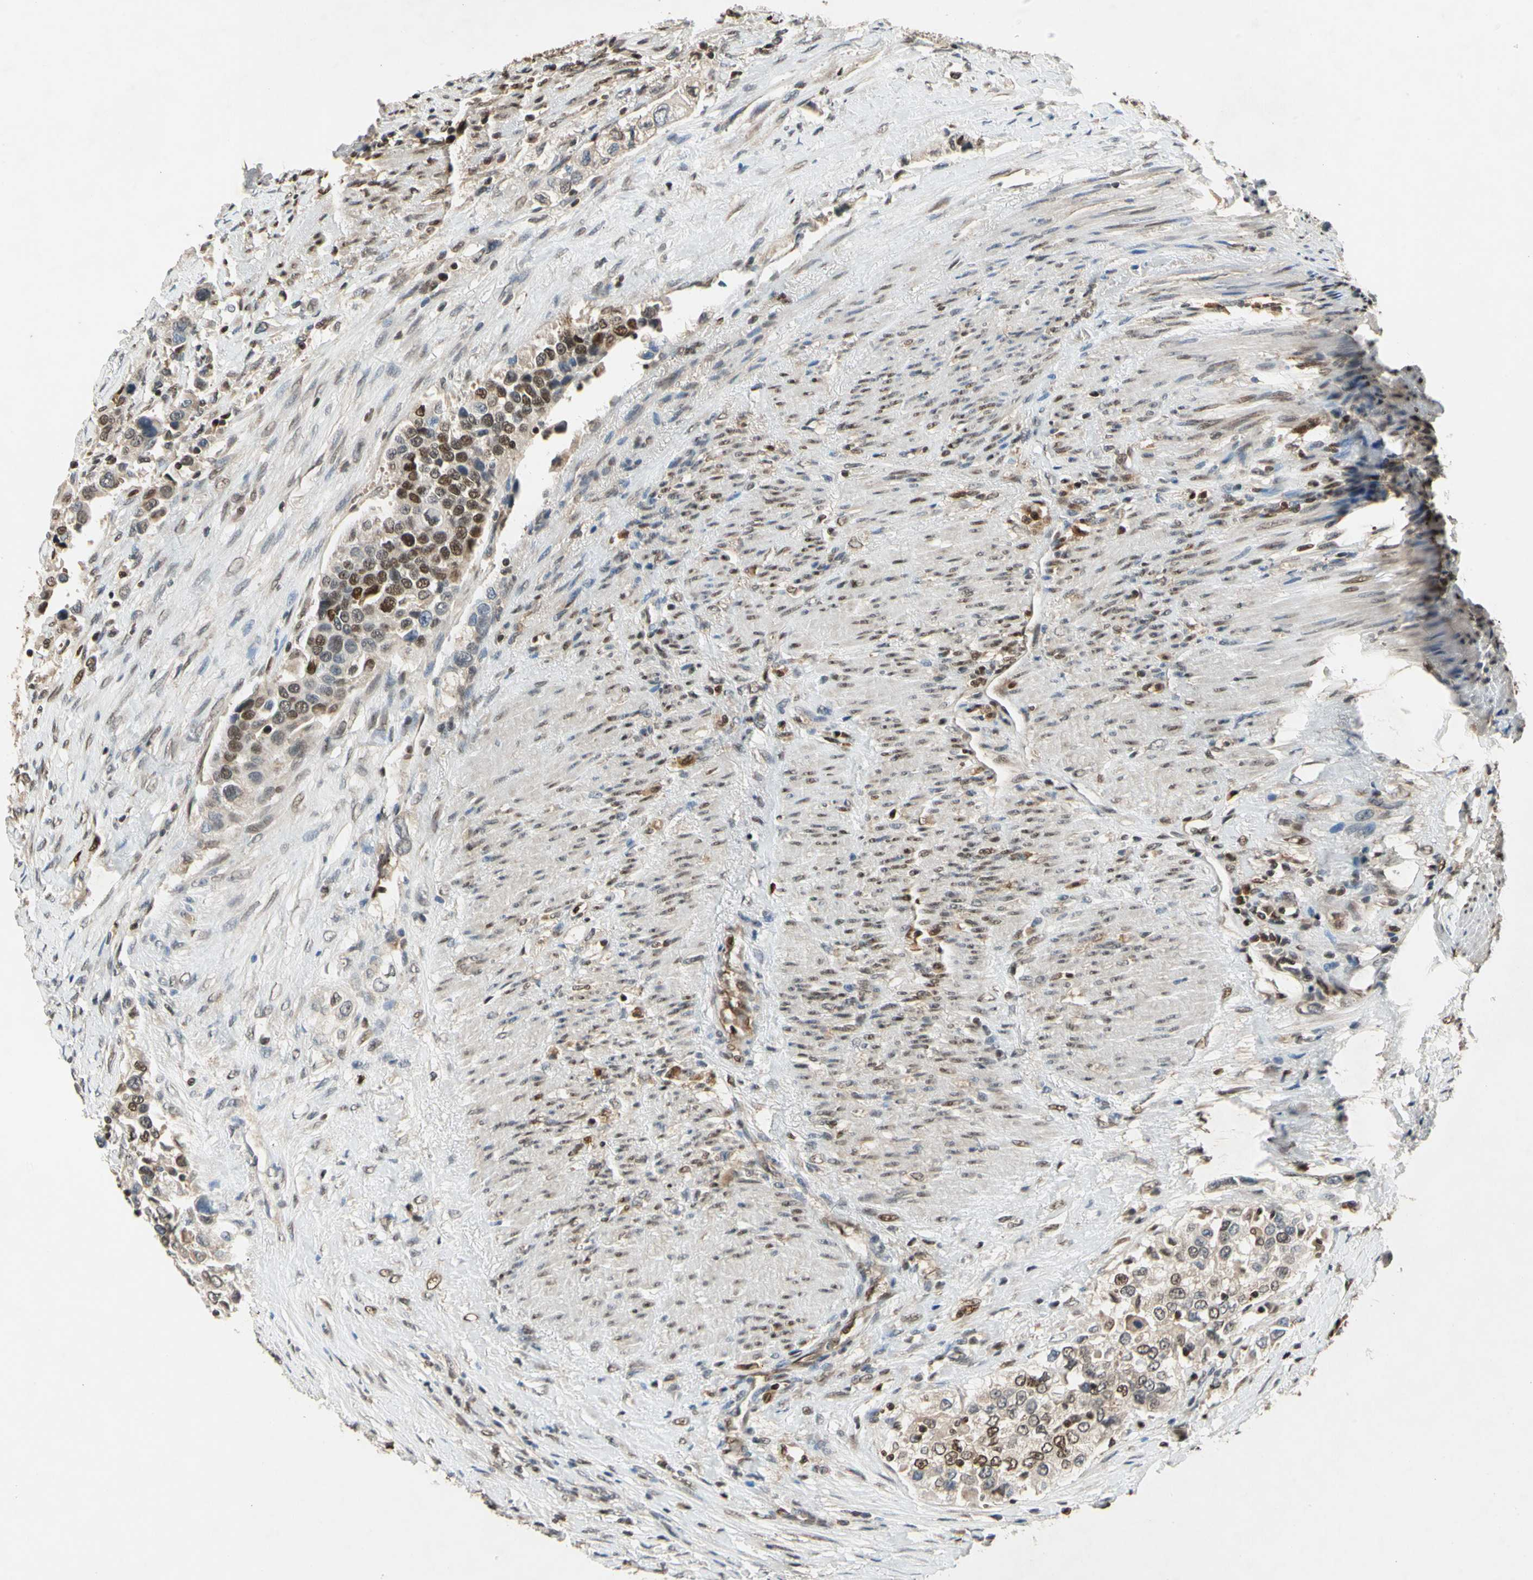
{"staining": {"intensity": "moderate", "quantity": "25%-75%", "location": "cytoplasmic/membranous,nuclear"}, "tissue": "urothelial cancer", "cell_type": "Tumor cells", "image_type": "cancer", "snomed": [{"axis": "morphology", "description": "Urothelial carcinoma, High grade"}, {"axis": "topography", "description": "Urinary bladder"}], "caption": "Moderate cytoplasmic/membranous and nuclear protein staining is appreciated in approximately 25%-75% of tumor cells in urothelial cancer.", "gene": "GSR", "patient": {"sex": "female", "age": 80}}